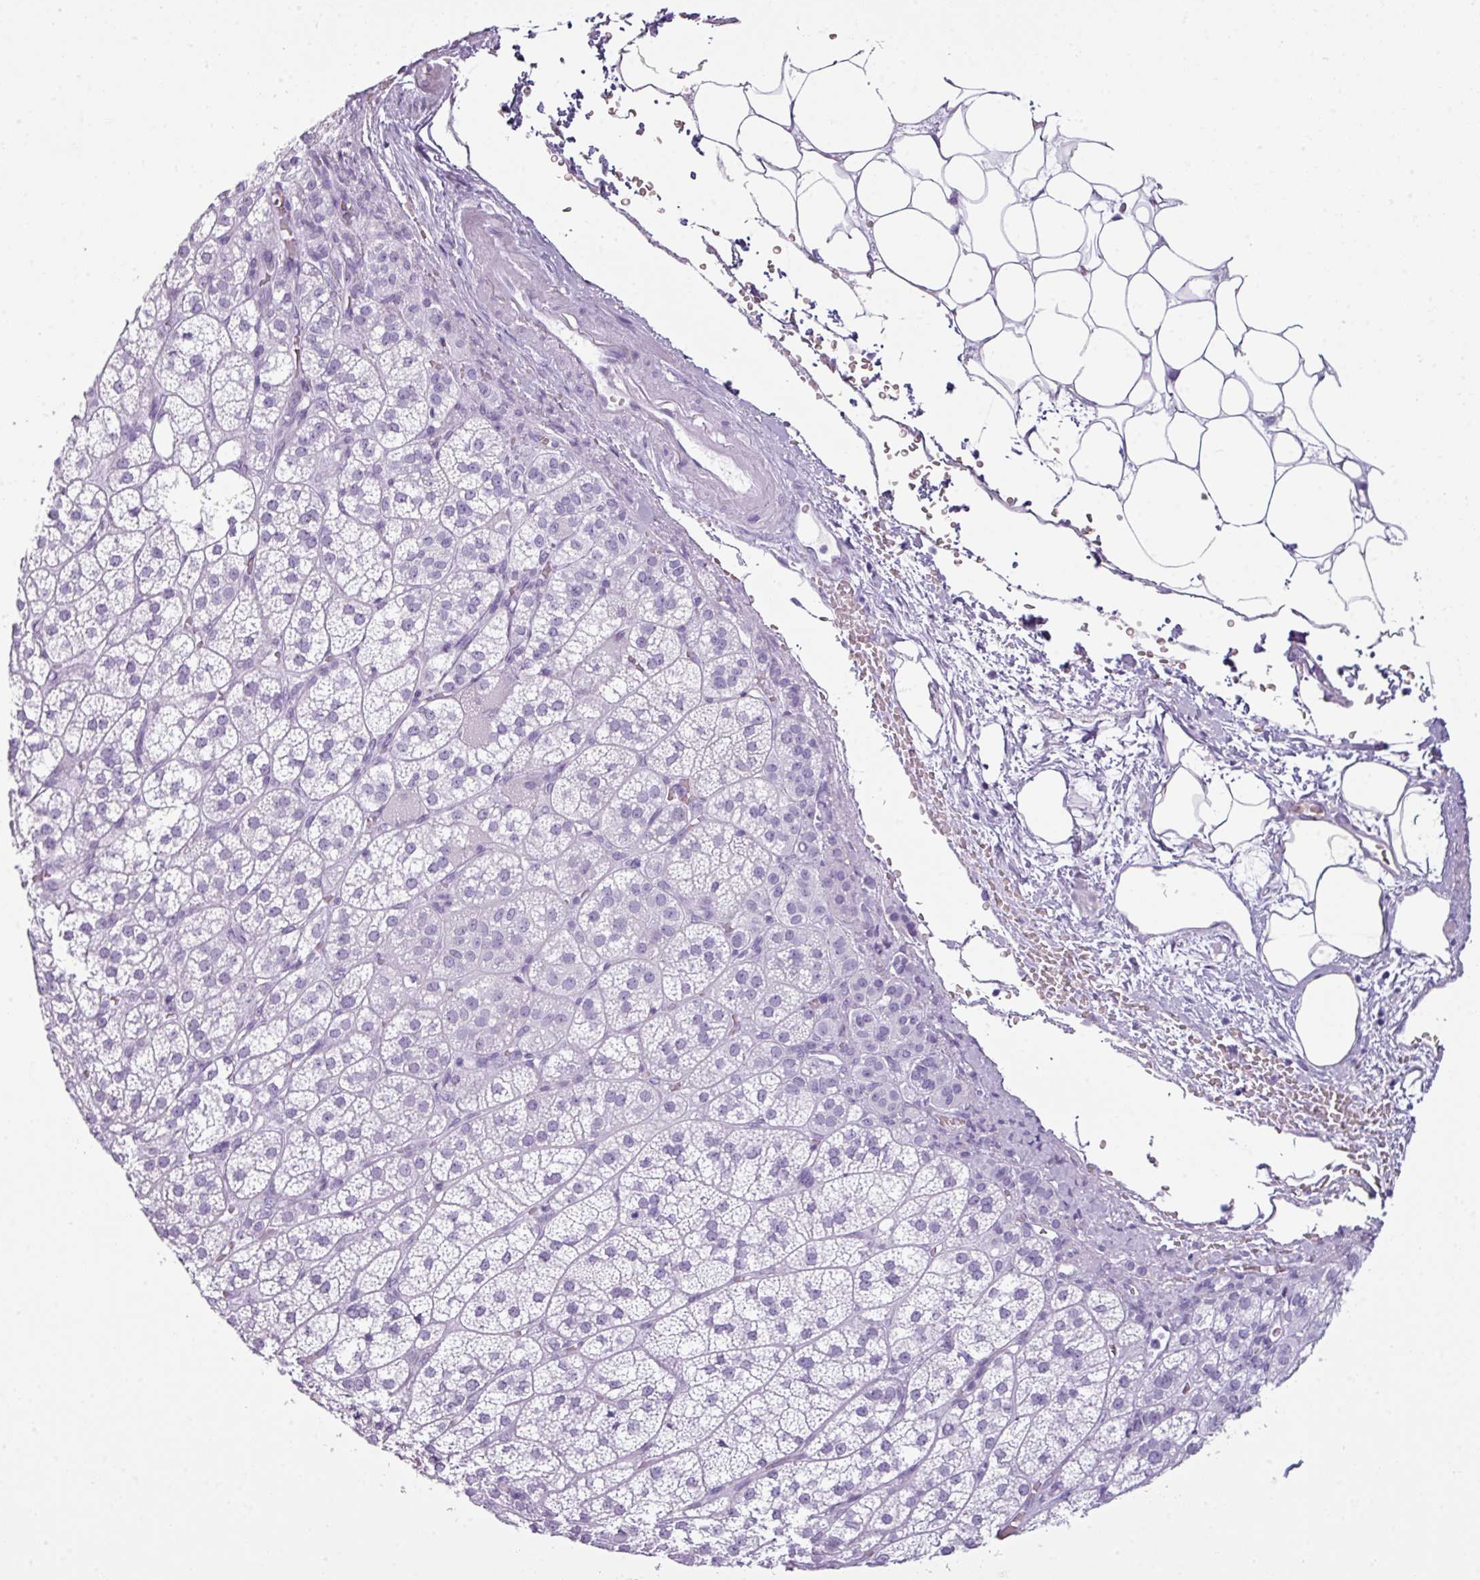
{"staining": {"intensity": "negative", "quantity": "none", "location": "none"}, "tissue": "adrenal gland", "cell_type": "Glandular cells", "image_type": "normal", "snomed": [{"axis": "morphology", "description": "Normal tissue, NOS"}, {"axis": "topography", "description": "Adrenal gland"}], "caption": "Unremarkable adrenal gland was stained to show a protein in brown. There is no significant positivity in glandular cells.", "gene": "SCT", "patient": {"sex": "female", "age": 60}}